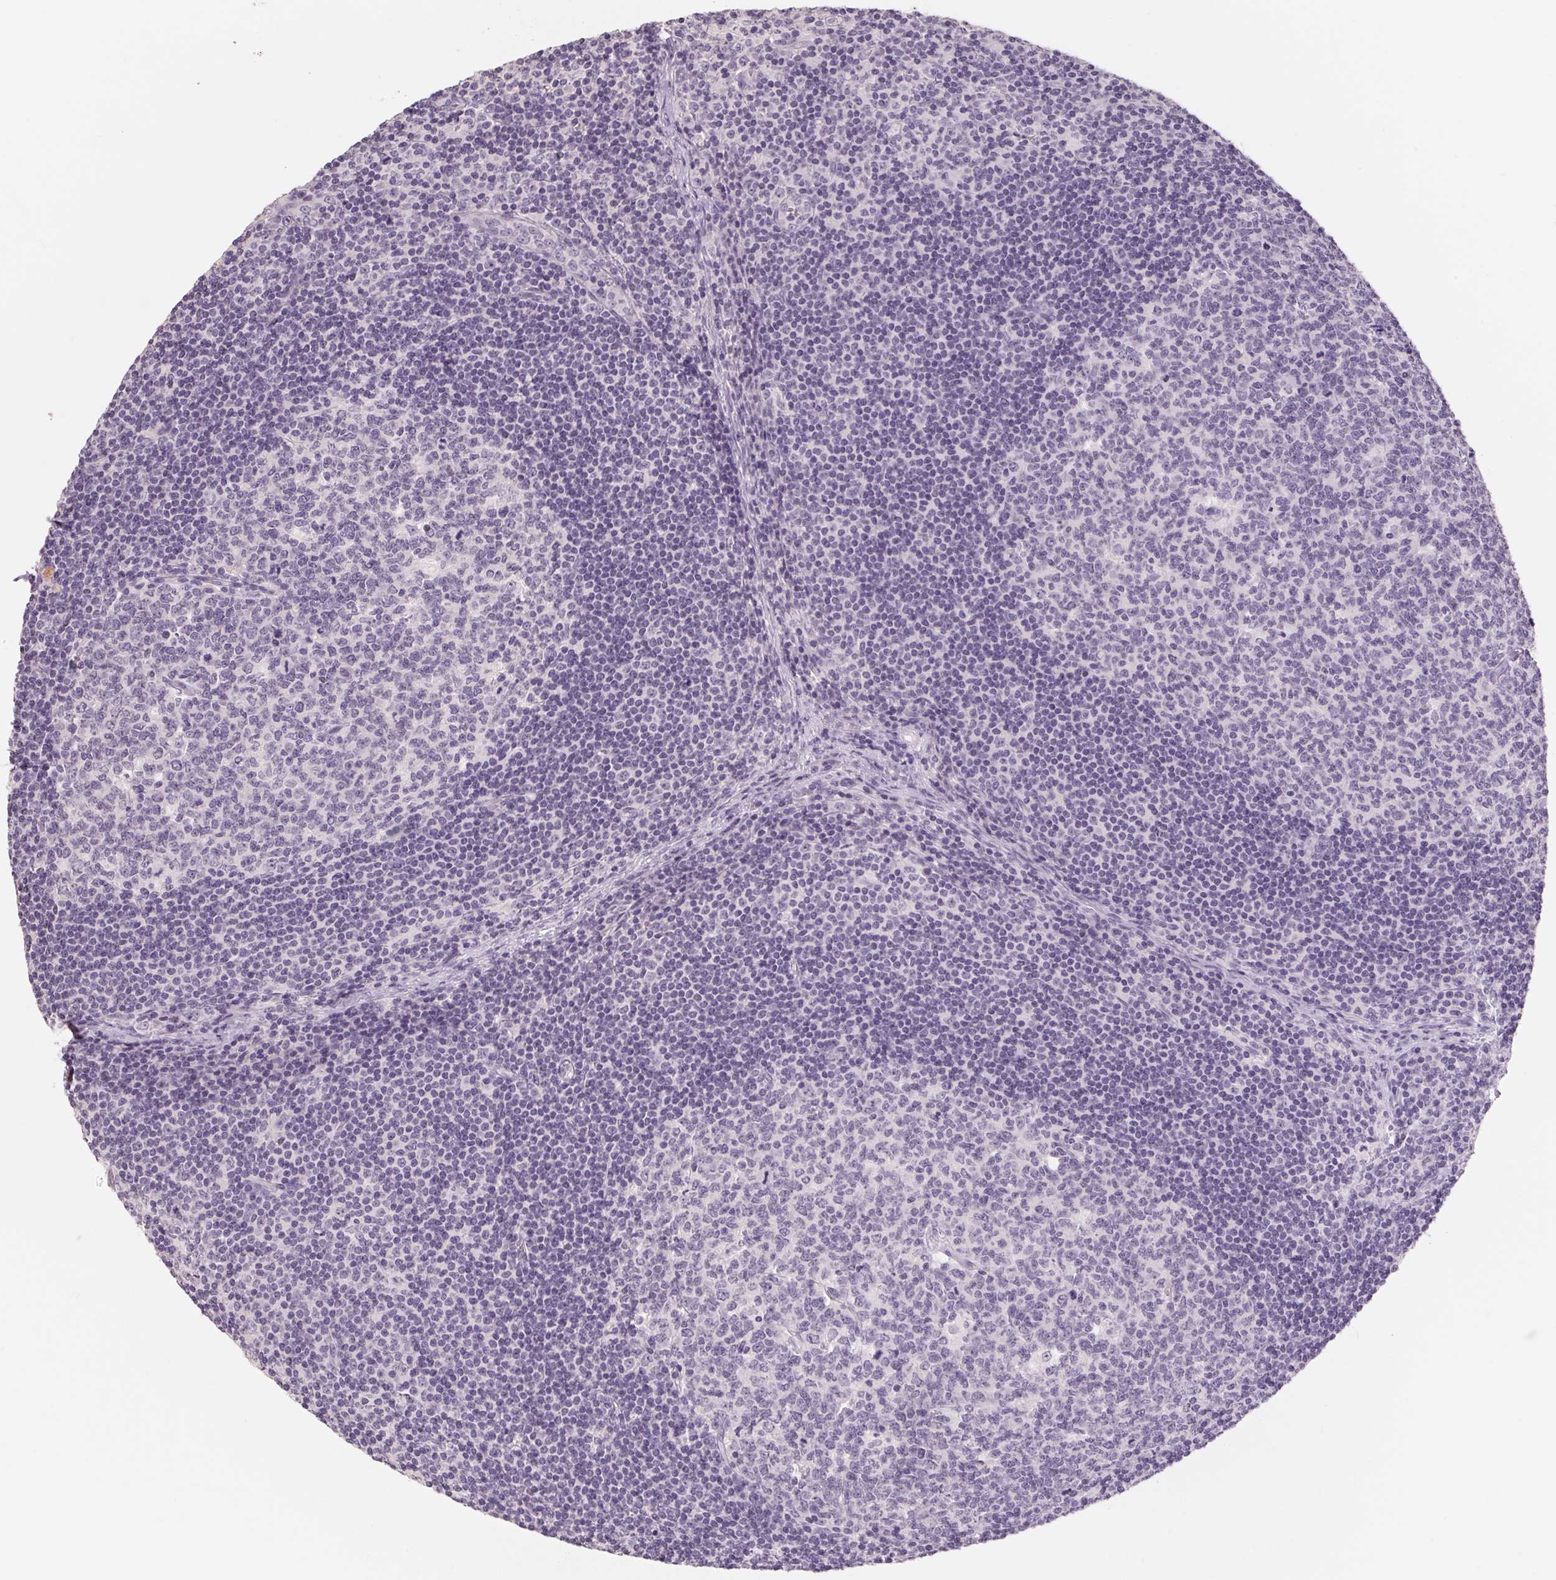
{"staining": {"intensity": "negative", "quantity": "none", "location": "none"}, "tissue": "lymph node", "cell_type": "Germinal center cells", "image_type": "normal", "snomed": [{"axis": "morphology", "description": "Normal tissue, NOS"}, {"axis": "topography", "description": "Lymph node"}], "caption": "This photomicrograph is of normal lymph node stained with immunohistochemistry (IHC) to label a protein in brown with the nuclei are counter-stained blue. There is no staining in germinal center cells. (DAB (3,3'-diaminobenzidine) IHC, high magnification).", "gene": "CAPZA3", "patient": {"sex": "female", "age": 41}}